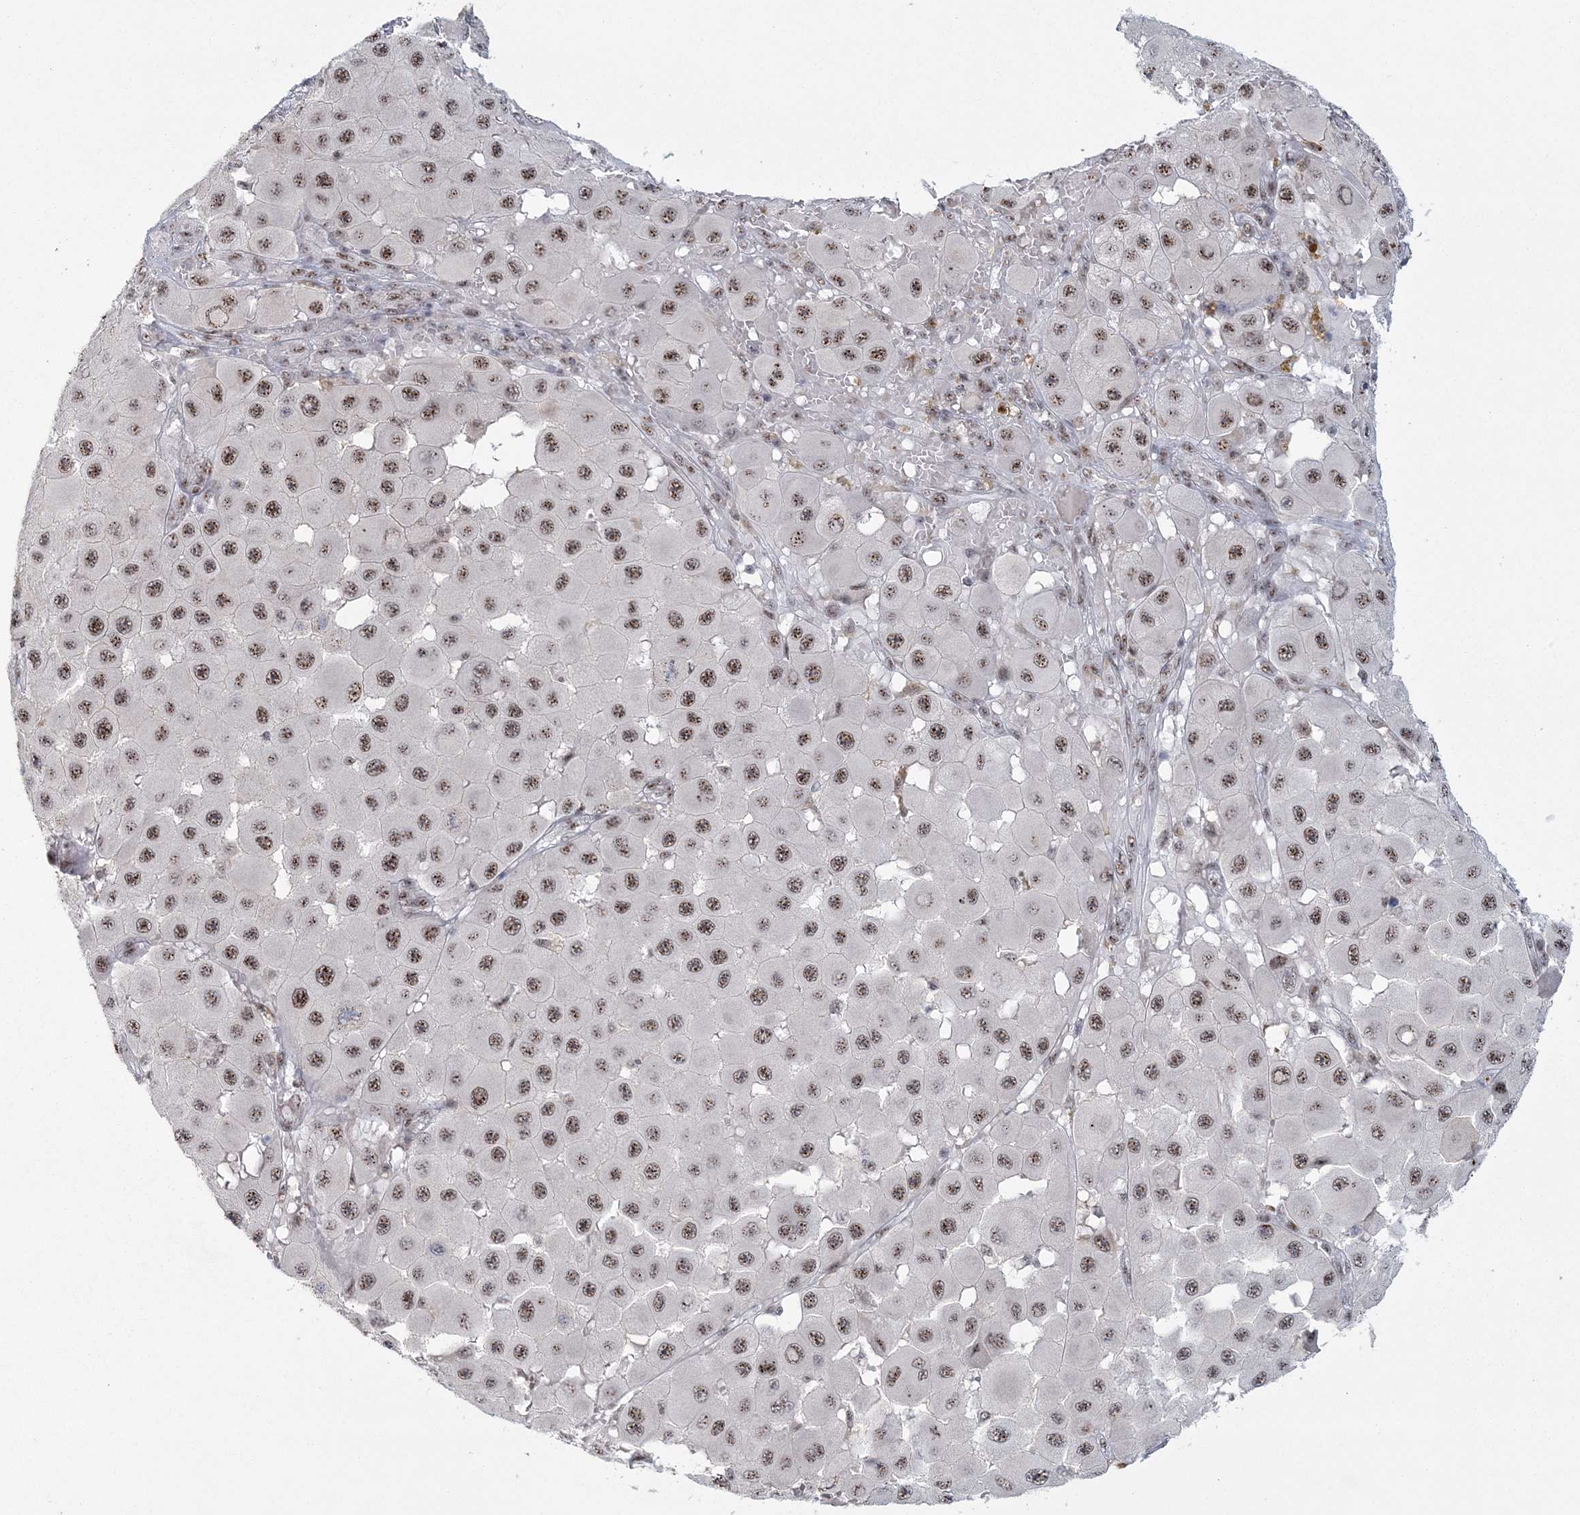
{"staining": {"intensity": "moderate", "quantity": ">75%", "location": "nuclear"}, "tissue": "melanoma", "cell_type": "Tumor cells", "image_type": "cancer", "snomed": [{"axis": "morphology", "description": "Malignant melanoma, NOS"}, {"axis": "topography", "description": "Skin"}], "caption": "Immunohistochemical staining of human malignant melanoma reveals medium levels of moderate nuclear expression in about >75% of tumor cells. (Brightfield microscopy of DAB IHC at high magnification).", "gene": "KDM6B", "patient": {"sex": "female", "age": 81}}